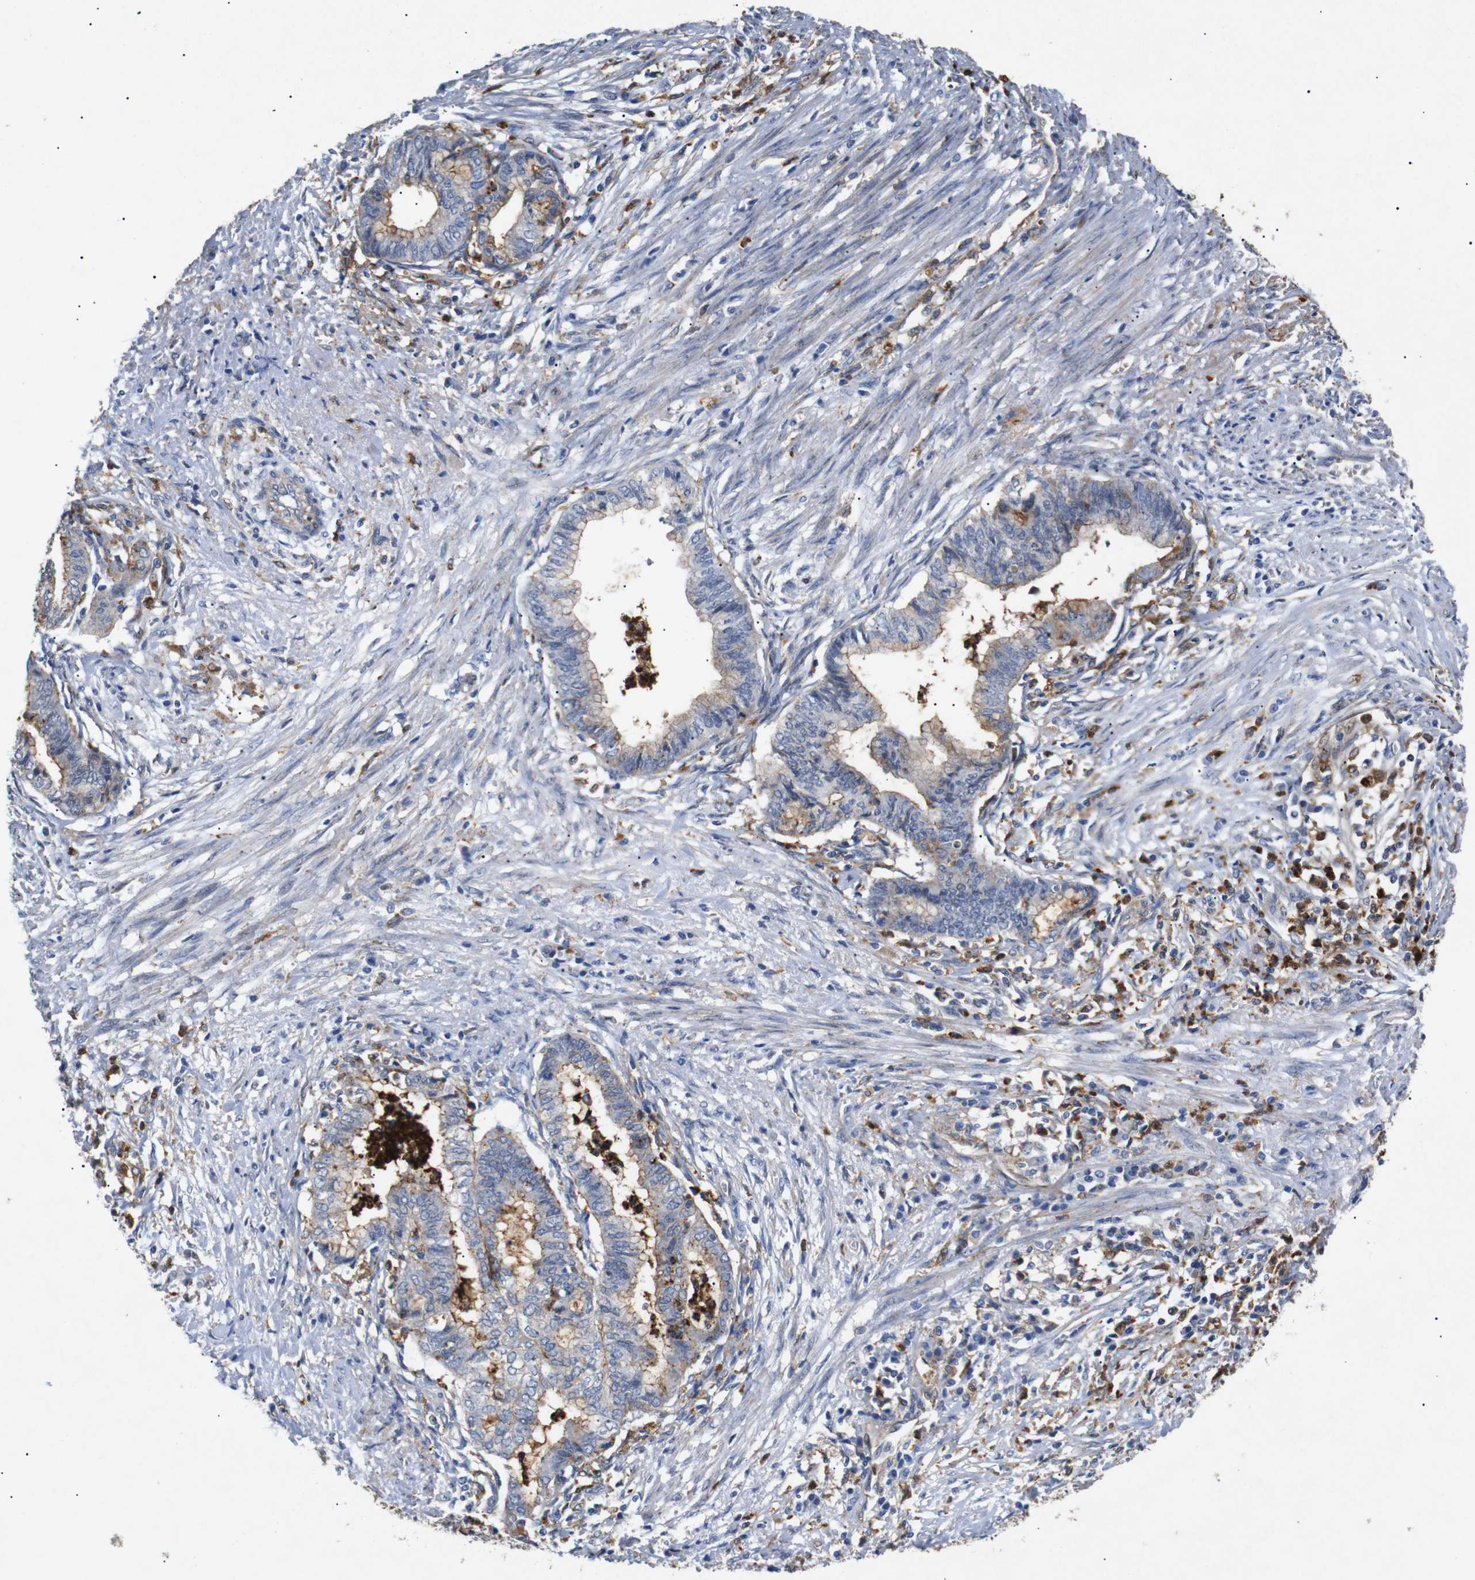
{"staining": {"intensity": "moderate", "quantity": "25%-75%", "location": "cytoplasmic/membranous"}, "tissue": "endometrial cancer", "cell_type": "Tumor cells", "image_type": "cancer", "snomed": [{"axis": "morphology", "description": "Necrosis, NOS"}, {"axis": "morphology", "description": "Adenocarcinoma, NOS"}, {"axis": "topography", "description": "Endometrium"}], "caption": "Immunohistochemistry (IHC) of endometrial adenocarcinoma shows medium levels of moderate cytoplasmic/membranous positivity in about 25%-75% of tumor cells.", "gene": "SDCBP", "patient": {"sex": "female", "age": 79}}